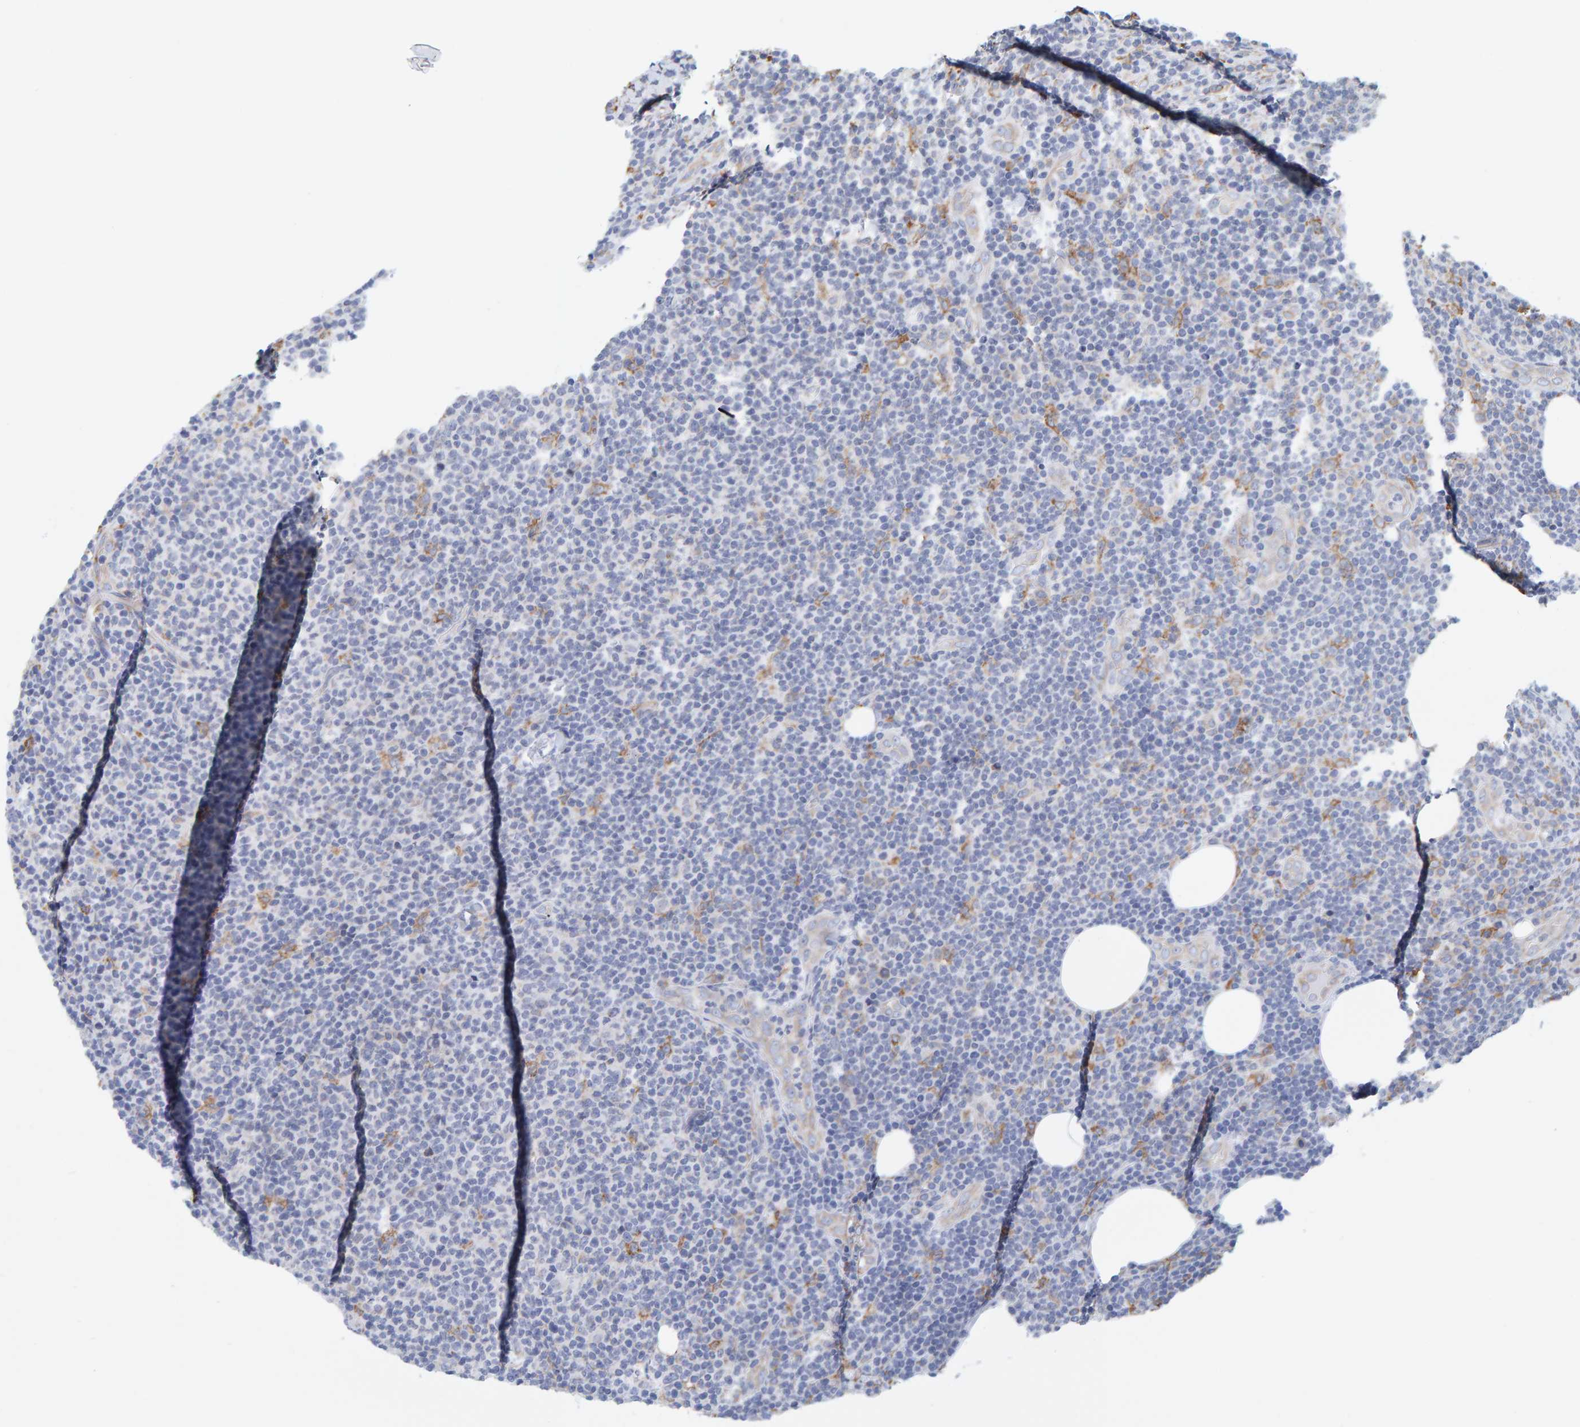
{"staining": {"intensity": "negative", "quantity": "none", "location": "none"}, "tissue": "lymphoma", "cell_type": "Tumor cells", "image_type": "cancer", "snomed": [{"axis": "morphology", "description": "Malignant lymphoma, non-Hodgkin's type, Low grade"}, {"axis": "topography", "description": "Lymph node"}], "caption": "Malignant lymphoma, non-Hodgkin's type (low-grade) was stained to show a protein in brown. There is no significant staining in tumor cells. (Brightfield microscopy of DAB immunohistochemistry (IHC) at high magnification).", "gene": "SGPL1", "patient": {"sex": "male", "age": 66}}